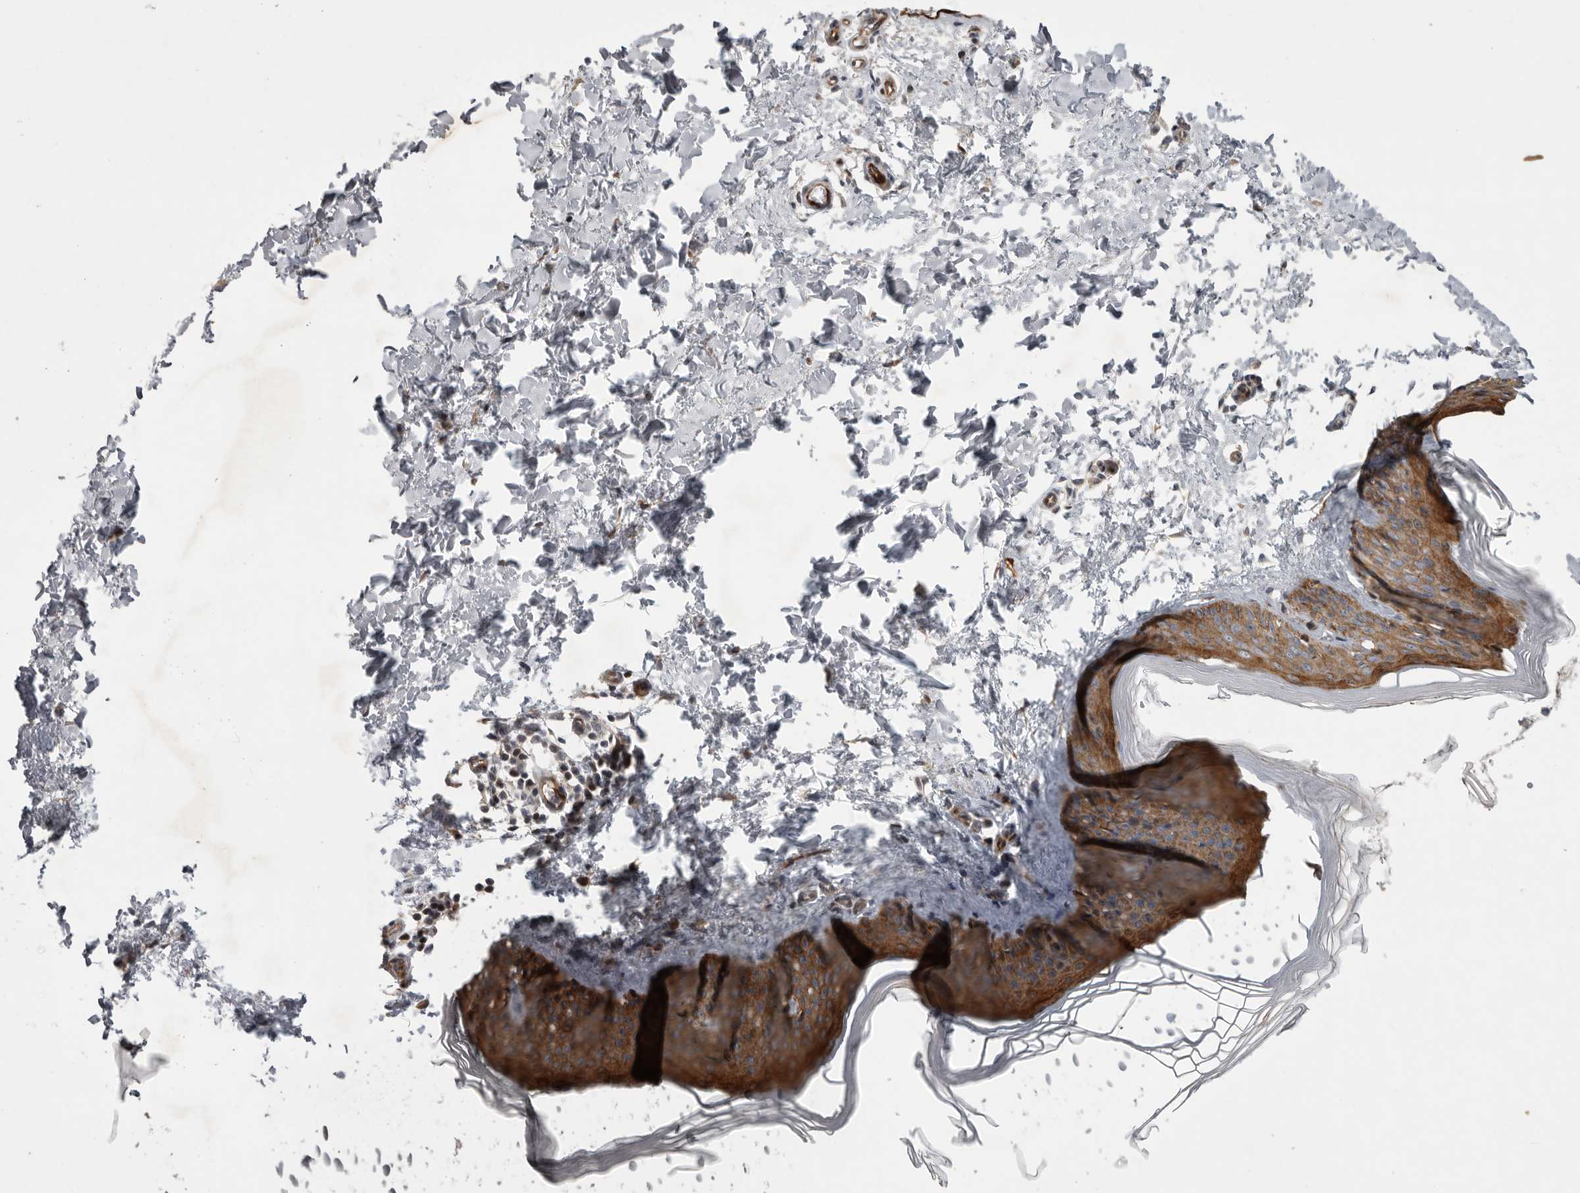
{"staining": {"intensity": "weak", "quantity": "25%-75%", "location": "cytoplasmic/membranous"}, "tissue": "skin", "cell_type": "Fibroblasts", "image_type": "normal", "snomed": [{"axis": "morphology", "description": "Normal tissue, NOS"}, {"axis": "topography", "description": "Skin"}], "caption": "Weak cytoplasmic/membranous staining is appreciated in approximately 25%-75% of fibroblasts in benign skin.", "gene": "MPDZ", "patient": {"sex": "female", "age": 27}}